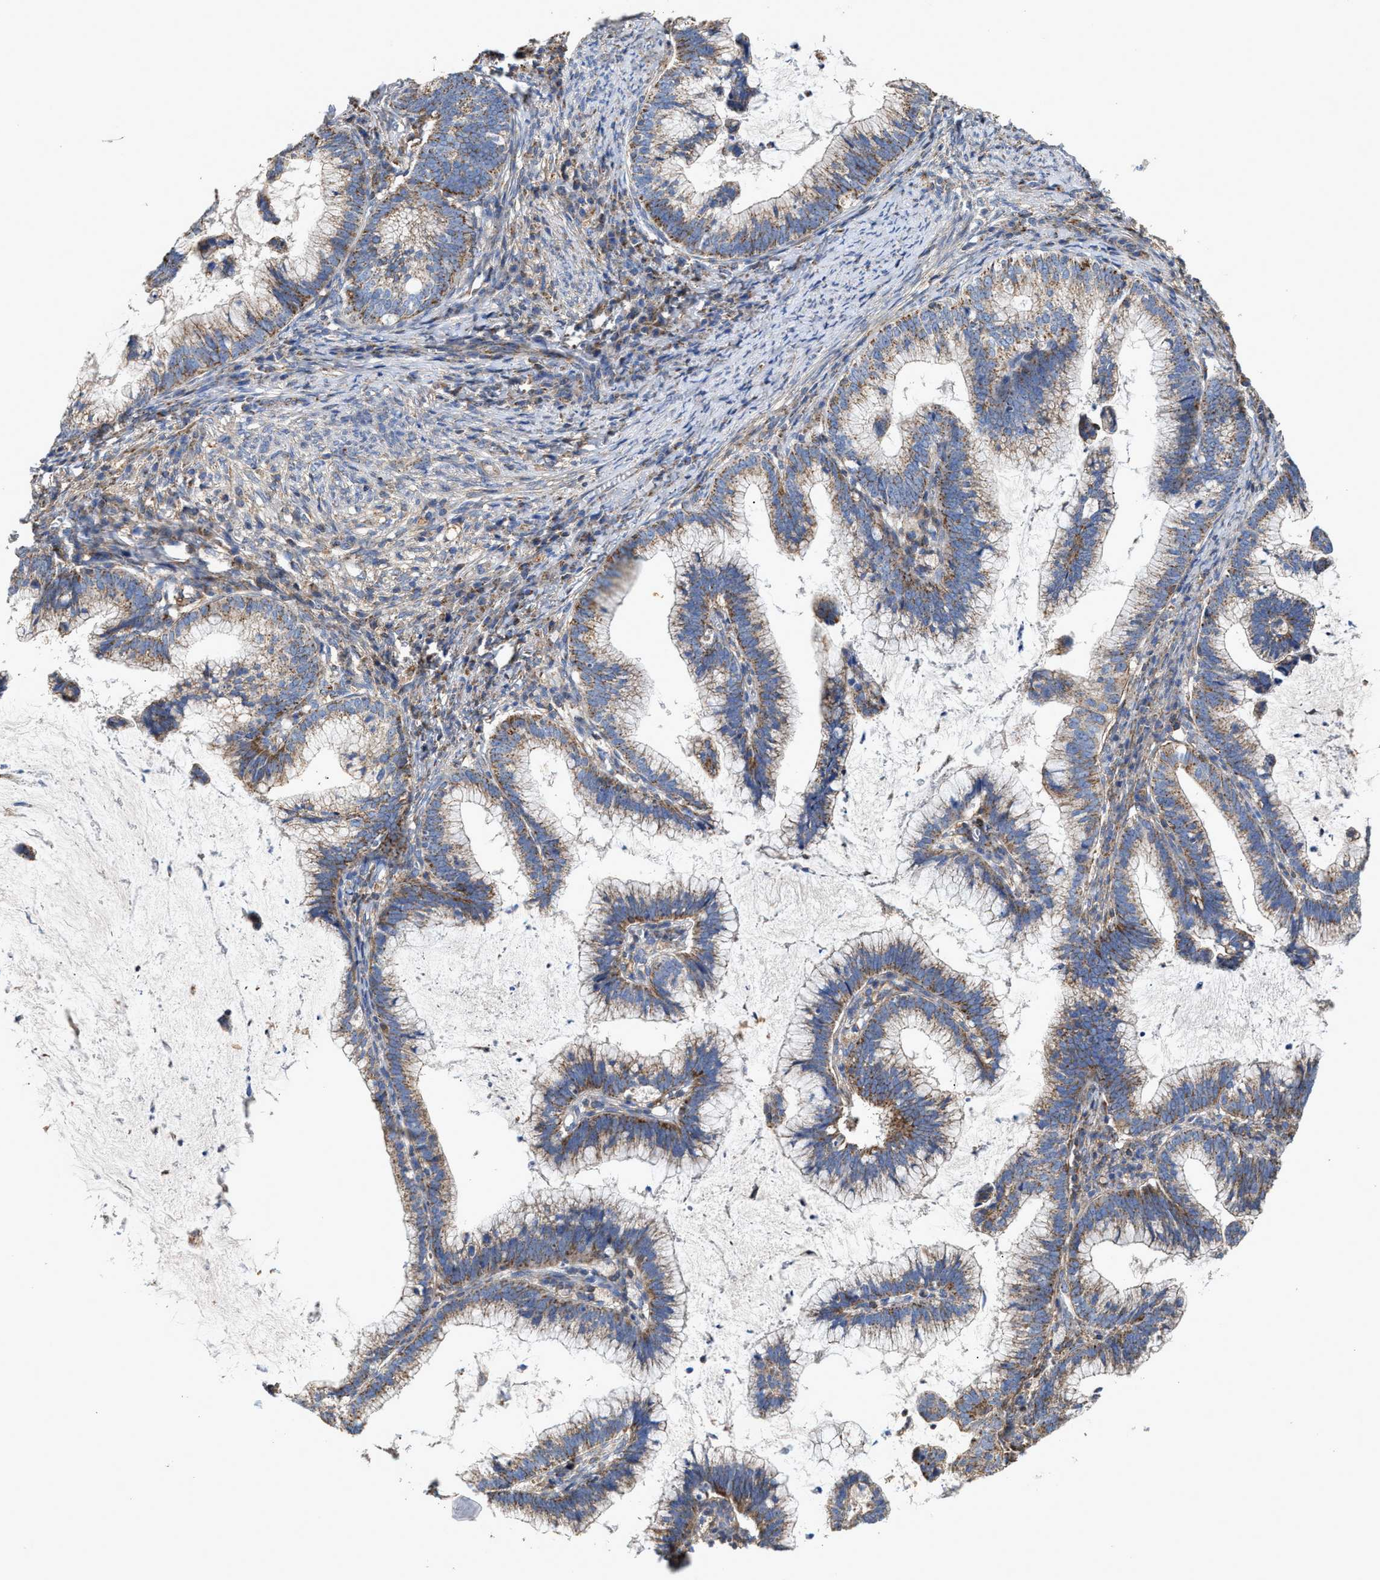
{"staining": {"intensity": "moderate", "quantity": ">75%", "location": "cytoplasmic/membranous"}, "tissue": "cervical cancer", "cell_type": "Tumor cells", "image_type": "cancer", "snomed": [{"axis": "morphology", "description": "Adenocarcinoma, NOS"}, {"axis": "topography", "description": "Cervix"}], "caption": "This is an image of IHC staining of adenocarcinoma (cervical), which shows moderate staining in the cytoplasmic/membranous of tumor cells.", "gene": "MECR", "patient": {"sex": "female", "age": 36}}